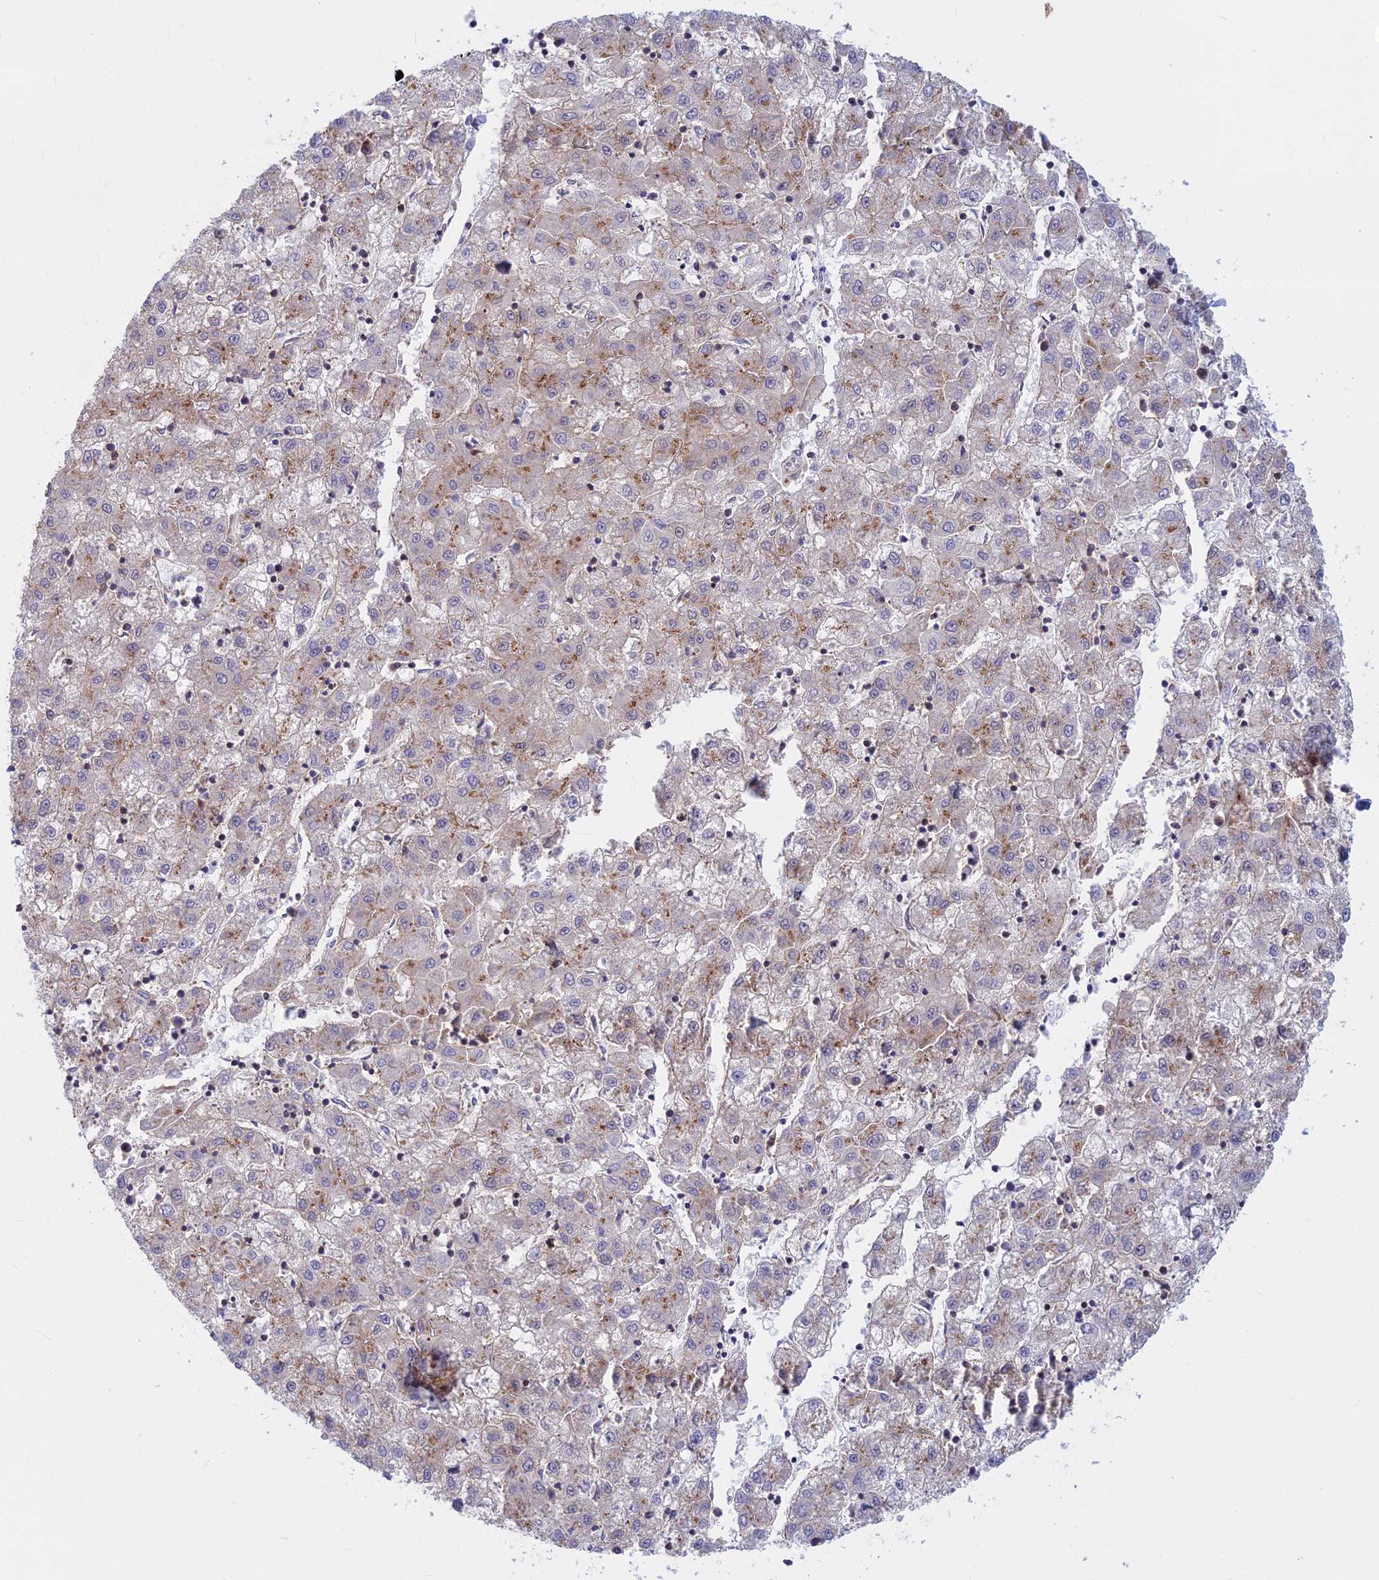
{"staining": {"intensity": "weak", "quantity": "<25%", "location": "cytoplasmic/membranous"}, "tissue": "liver cancer", "cell_type": "Tumor cells", "image_type": "cancer", "snomed": [{"axis": "morphology", "description": "Carcinoma, Hepatocellular, NOS"}, {"axis": "topography", "description": "Liver"}], "caption": "Micrograph shows no protein staining in tumor cells of liver cancer (hepatocellular carcinoma) tissue.", "gene": "CLINT1", "patient": {"sex": "male", "age": 72}}